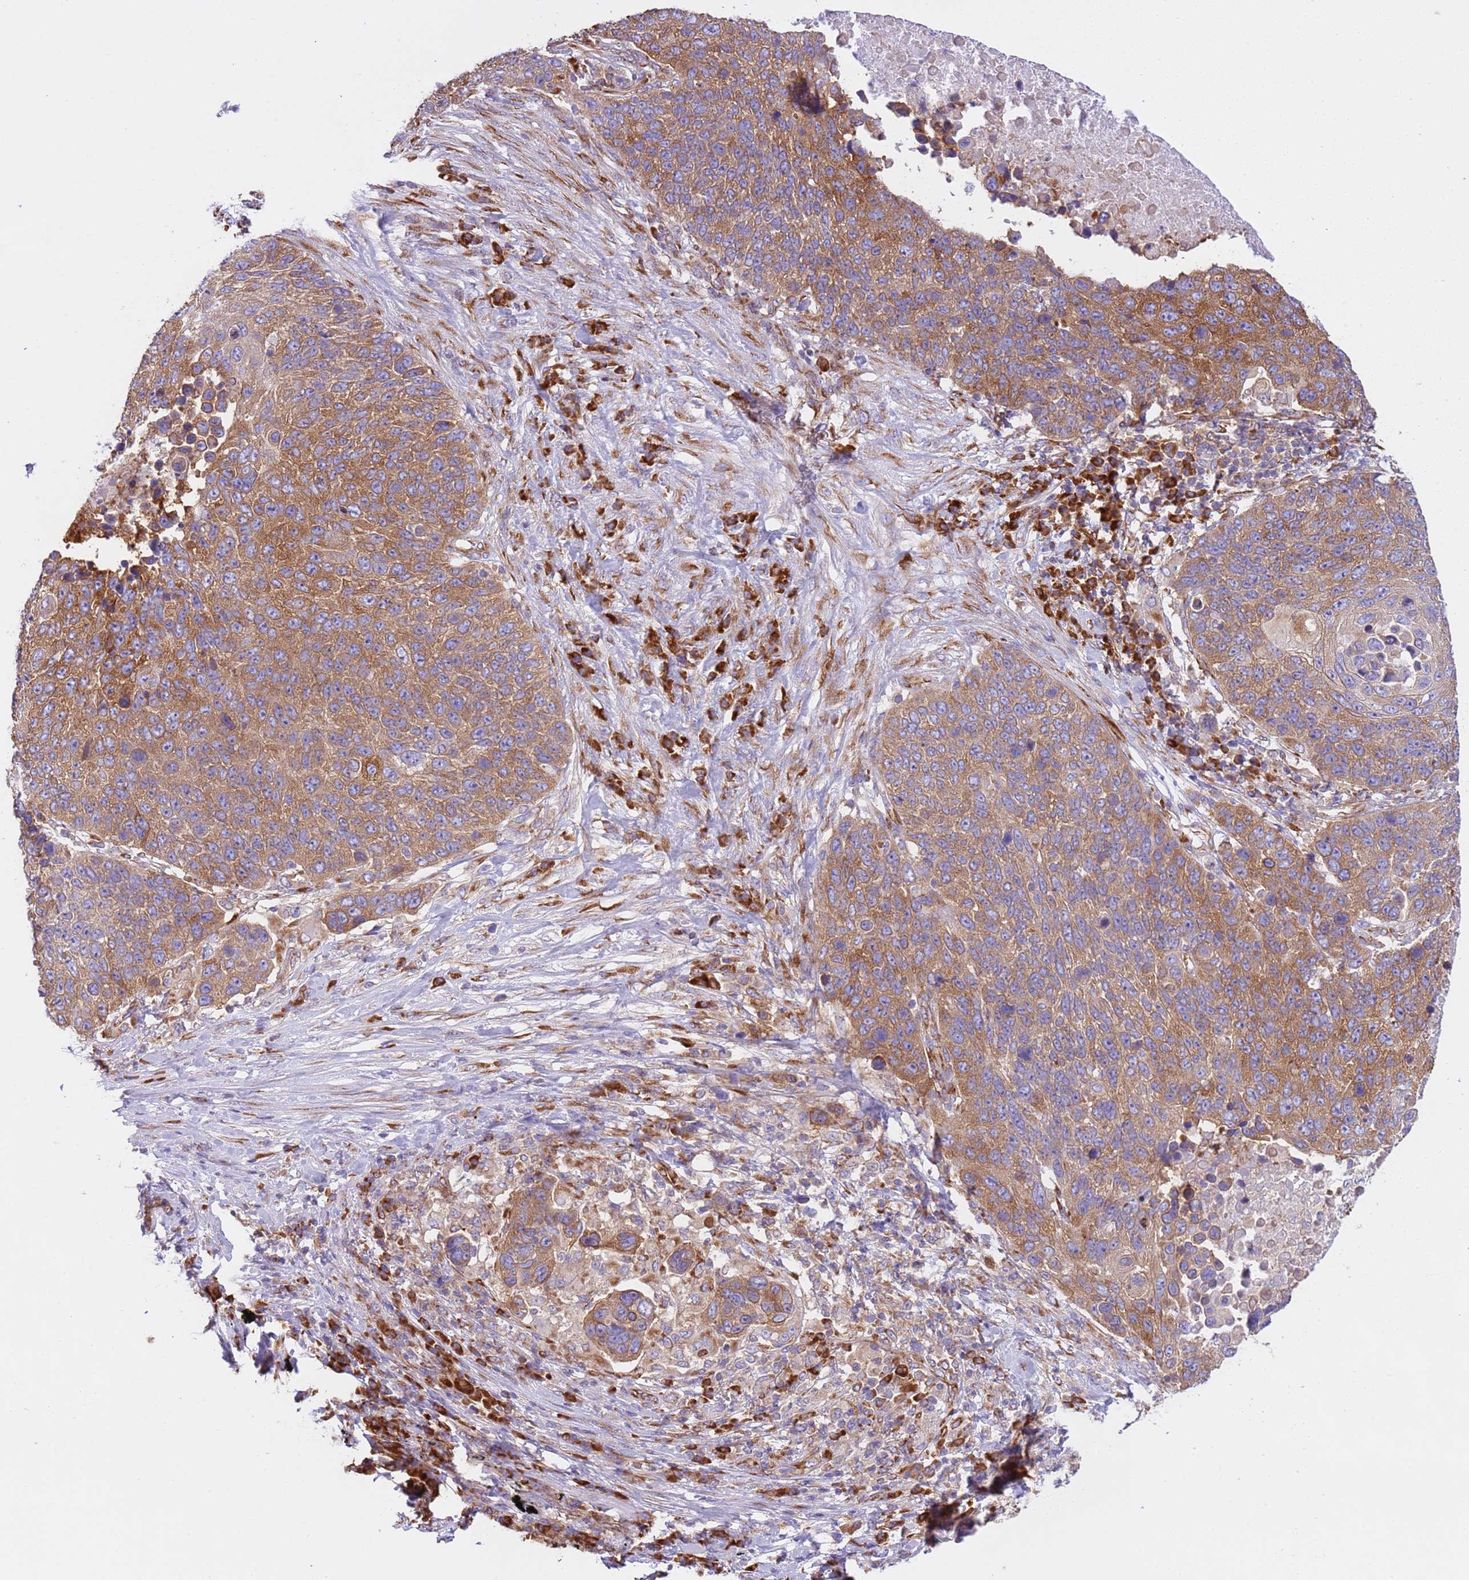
{"staining": {"intensity": "moderate", "quantity": ">75%", "location": "cytoplasmic/membranous"}, "tissue": "lung cancer", "cell_type": "Tumor cells", "image_type": "cancer", "snomed": [{"axis": "morphology", "description": "Normal tissue, NOS"}, {"axis": "morphology", "description": "Squamous cell carcinoma, NOS"}, {"axis": "topography", "description": "Lymph node"}, {"axis": "topography", "description": "Lung"}], "caption": "Moderate cytoplasmic/membranous expression is identified in approximately >75% of tumor cells in squamous cell carcinoma (lung). (DAB IHC with brightfield microscopy, high magnification).", "gene": "VARS1", "patient": {"sex": "male", "age": 66}}